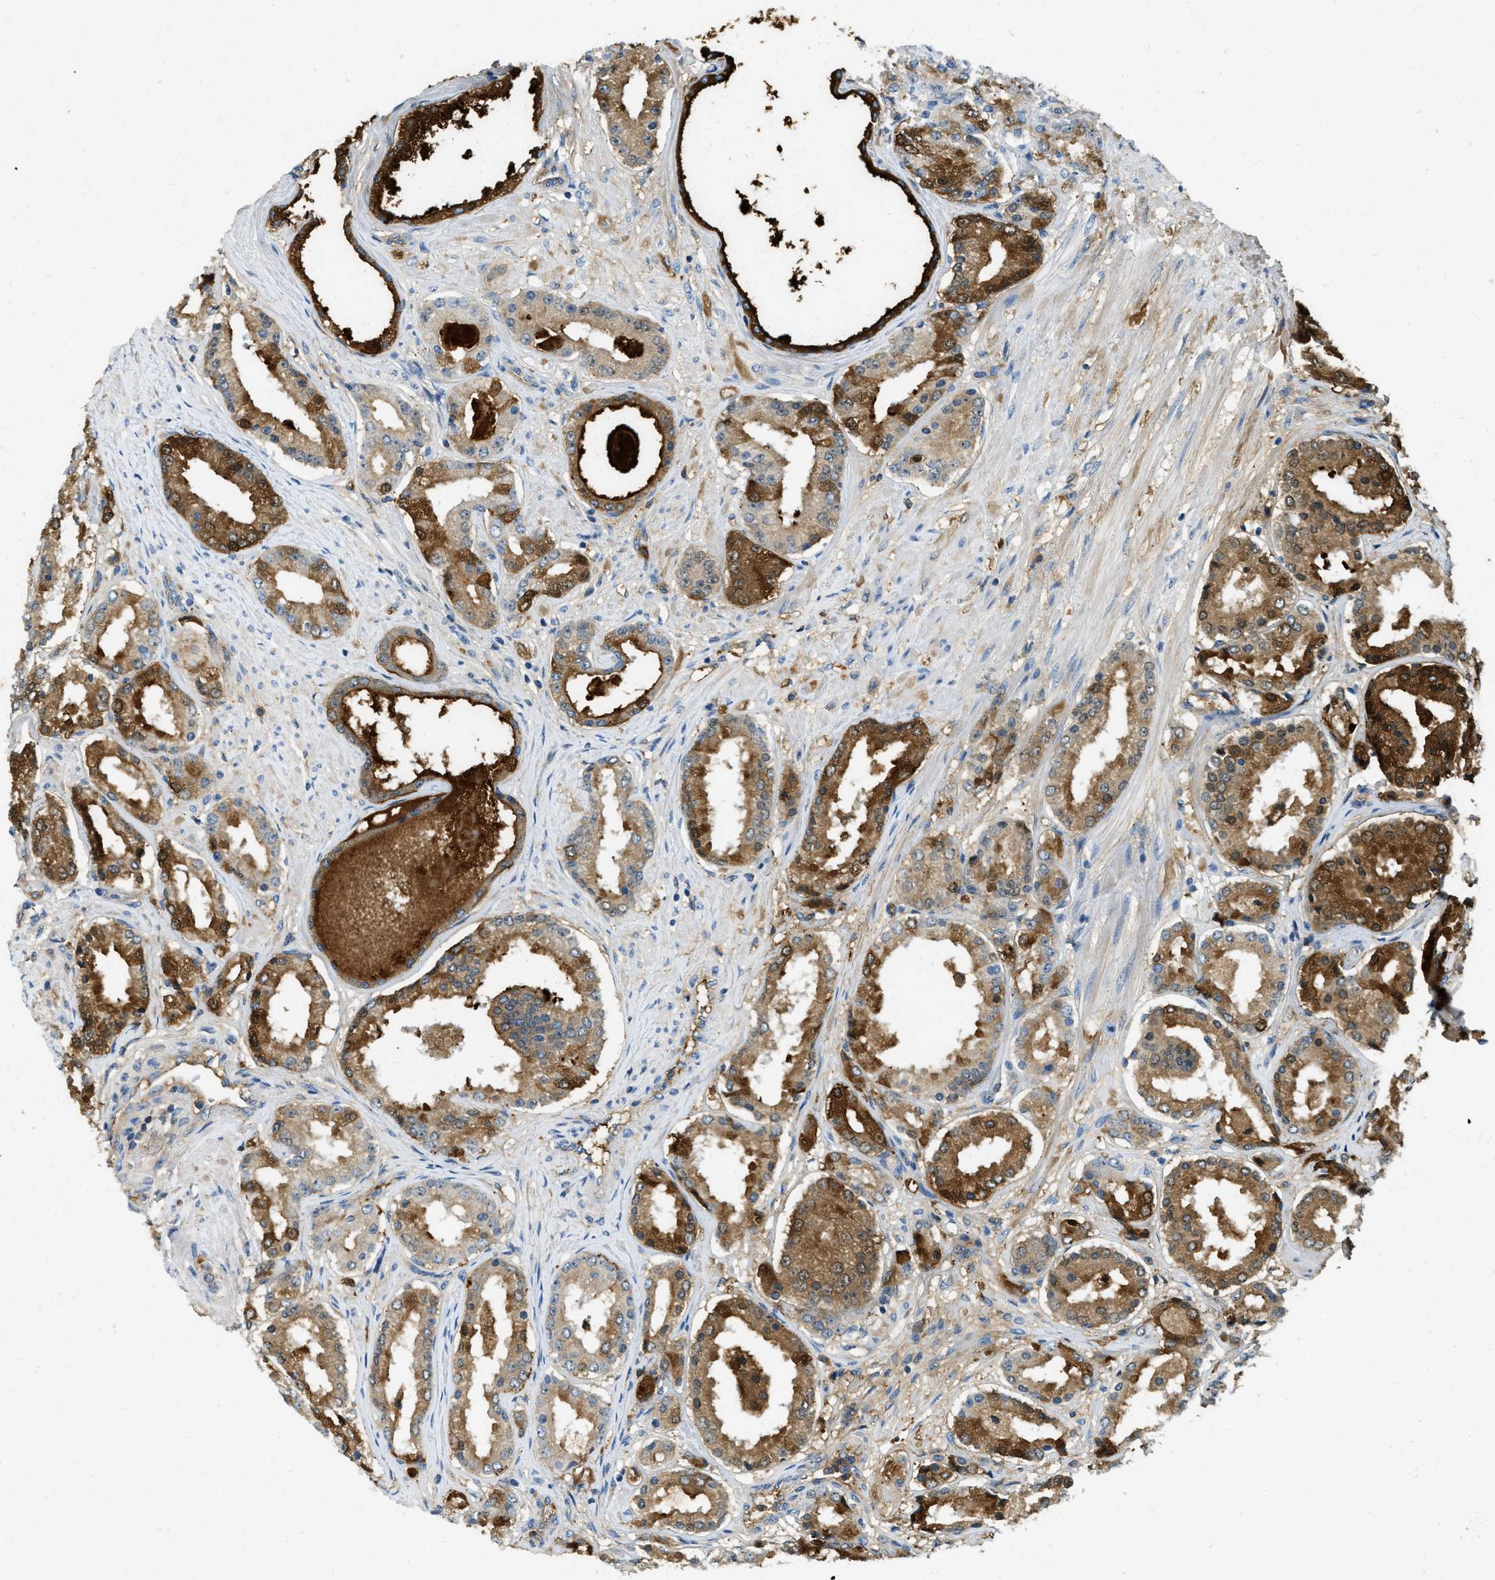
{"staining": {"intensity": "moderate", "quantity": ">75%", "location": "cytoplasmic/membranous"}, "tissue": "prostate cancer", "cell_type": "Tumor cells", "image_type": "cancer", "snomed": [{"axis": "morphology", "description": "Adenocarcinoma, Low grade"}, {"axis": "topography", "description": "Prostate"}], "caption": "Tumor cells reveal medium levels of moderate cytoplasmic/membranous positivity in approximately >75% of cells in human prostate adenocarcinoma (low-grade).", "gene": "PRTN3", "patient": {"sex": "male", "age": 63}}